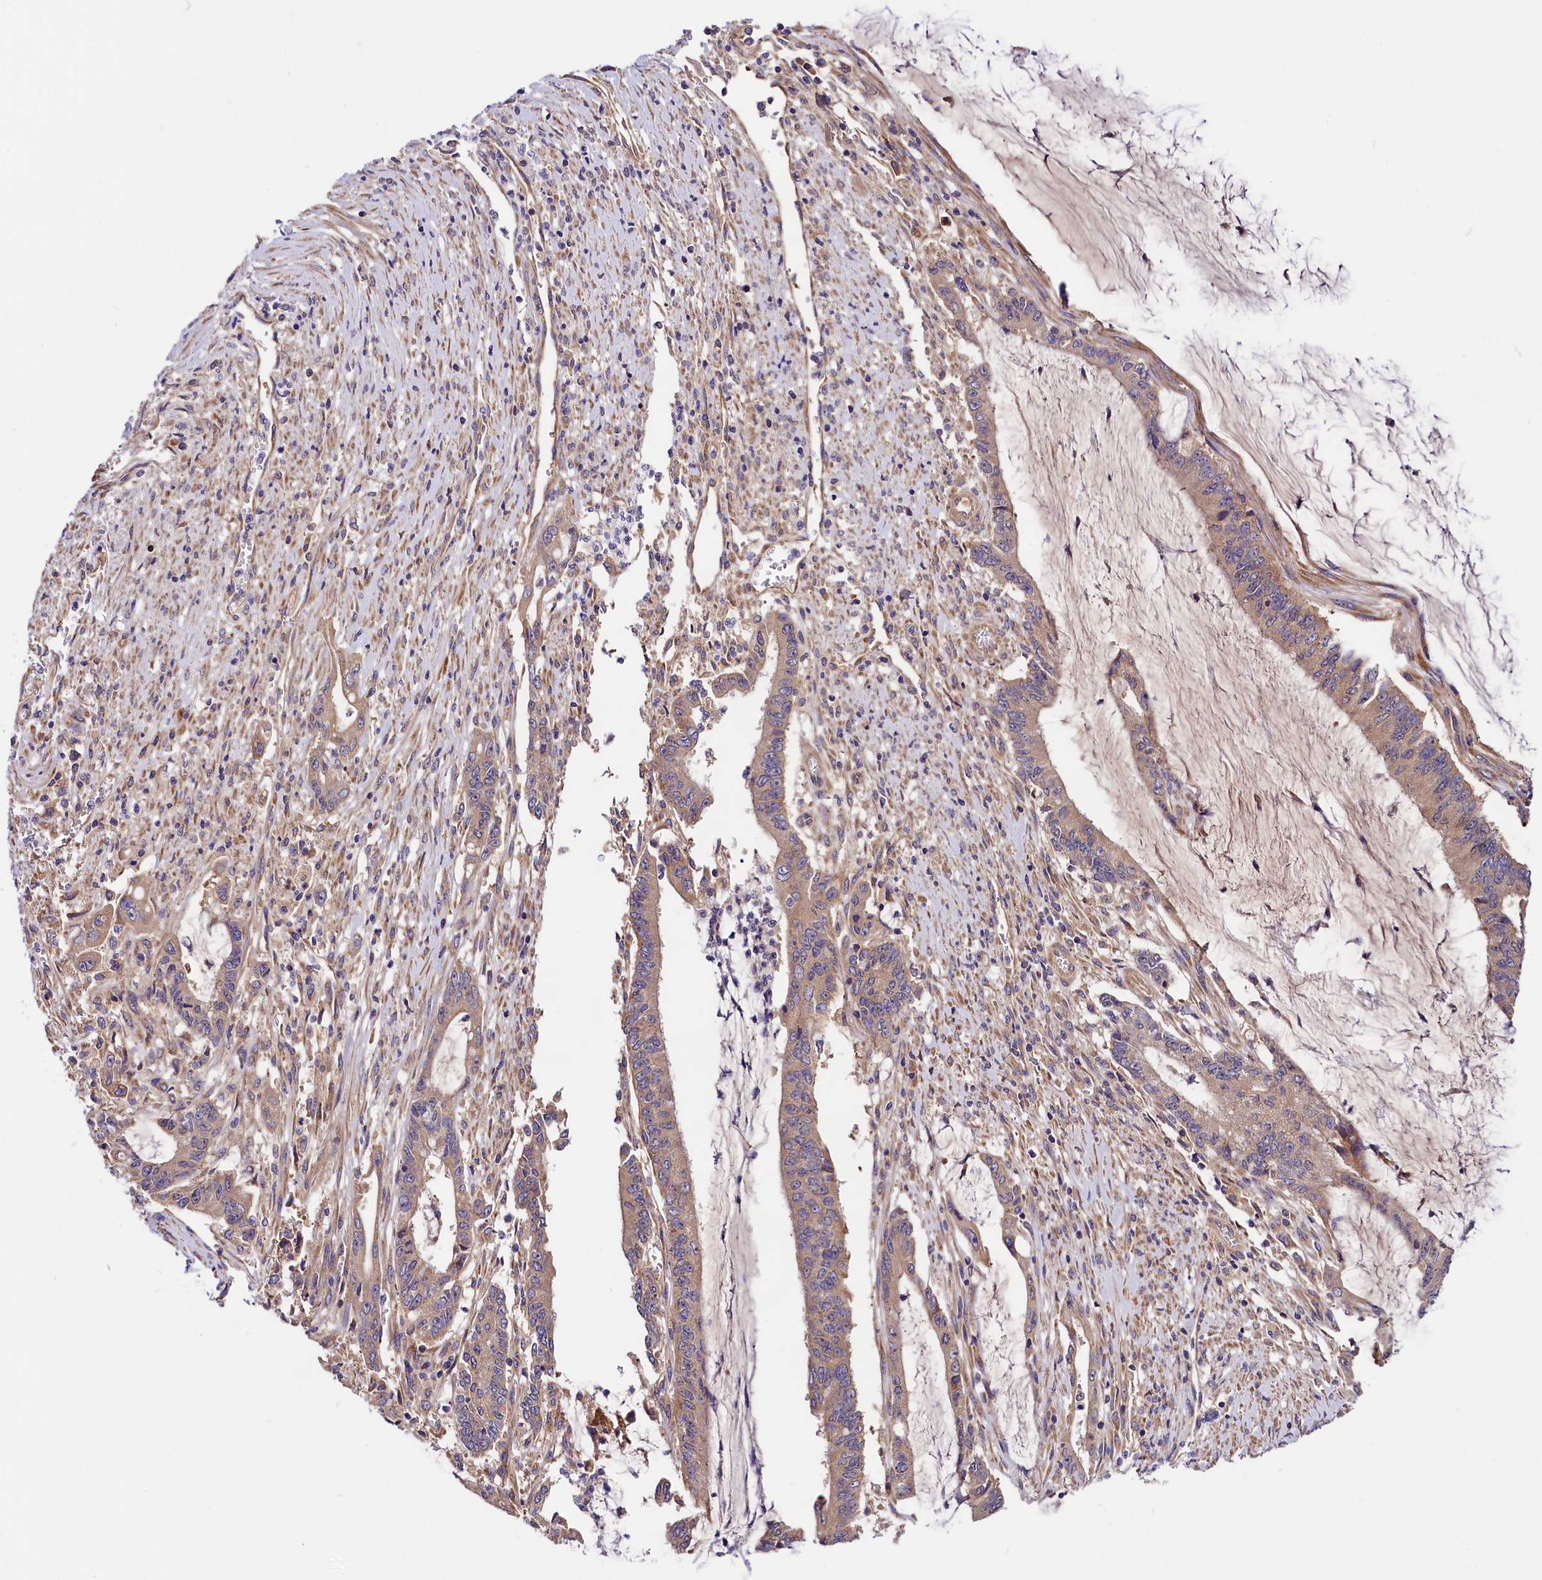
{"staining": {"intensity": "weak", "quantity": "25%-75%", "location": "cytoplasmic/membranous"}, "tissue": "pancreatic cancer", "cell_type": "Tumor cells", "image_type": "cancer", "snomed": [{"axis": "morphology", "description": "Adenocarcinoma, NOS"}, {"axis": "topography", "description": "Pancreas"}], "caption": "Human pancreatic cancer (adenocarcinoma) stained for a protein (brown) demonstrates weak cytoplasmic/membranous positive expression in about 25%-75% of tumor cells.", "gene": "SPG11", "patient": {"sex": "female", "age": 50}}